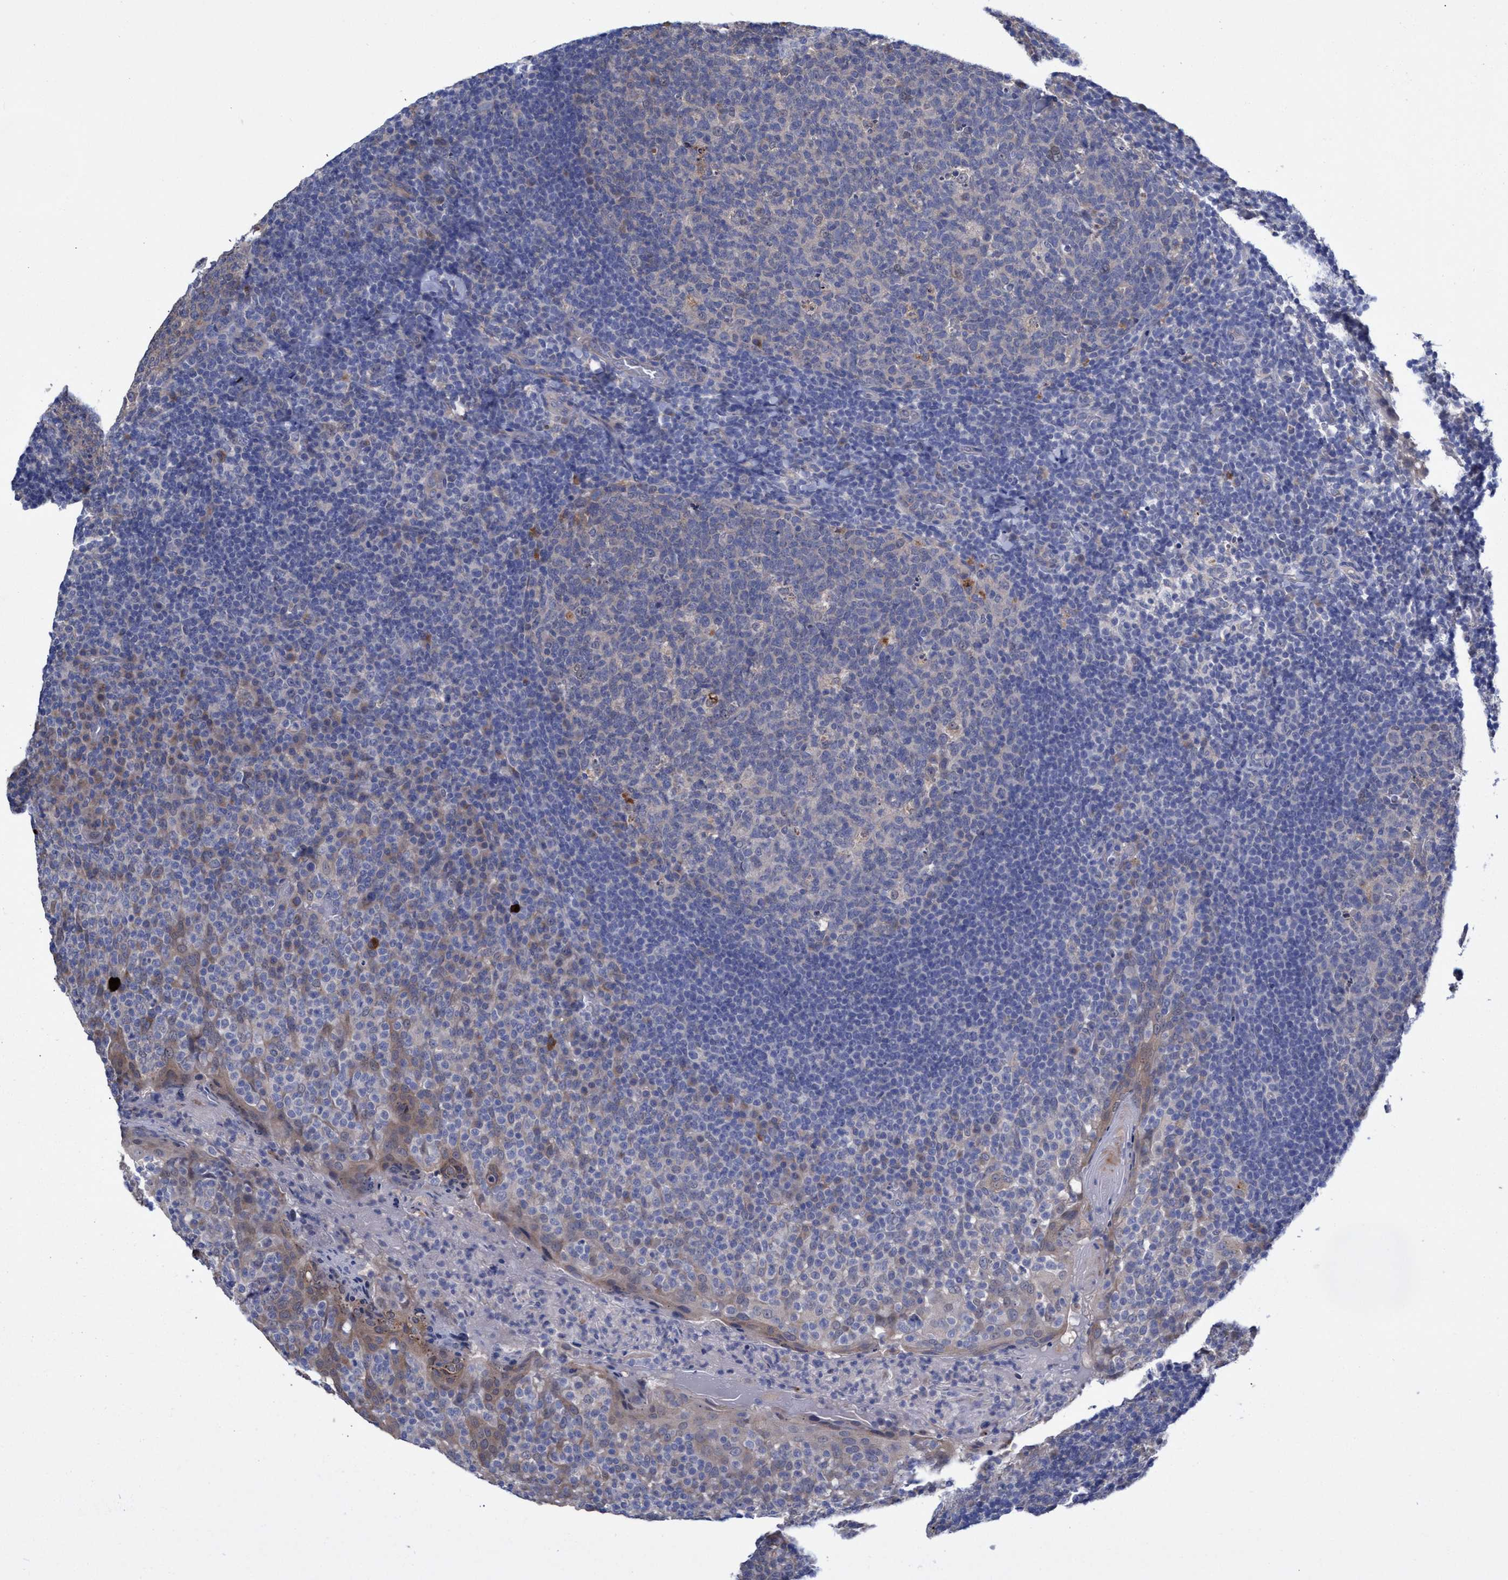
{"staining": {"intensity": "weak", "quantity": "<25%", "location": "cytoplasmic/membranous"}, "tissue": "tonsil", "cell_type": "Germinal center cells", "image_type": "normal", "snomed": [{"axis": "morphology", "description": "Normal tissue, NOS"}, {"axis": "topography", "description": "Tonsil"}], "caption": "Image shows no protein positivity in germinal center cells of unremarkable tonsil.", "gene": "SVEP1", "patient": {"sex": "female", "age": 19}}